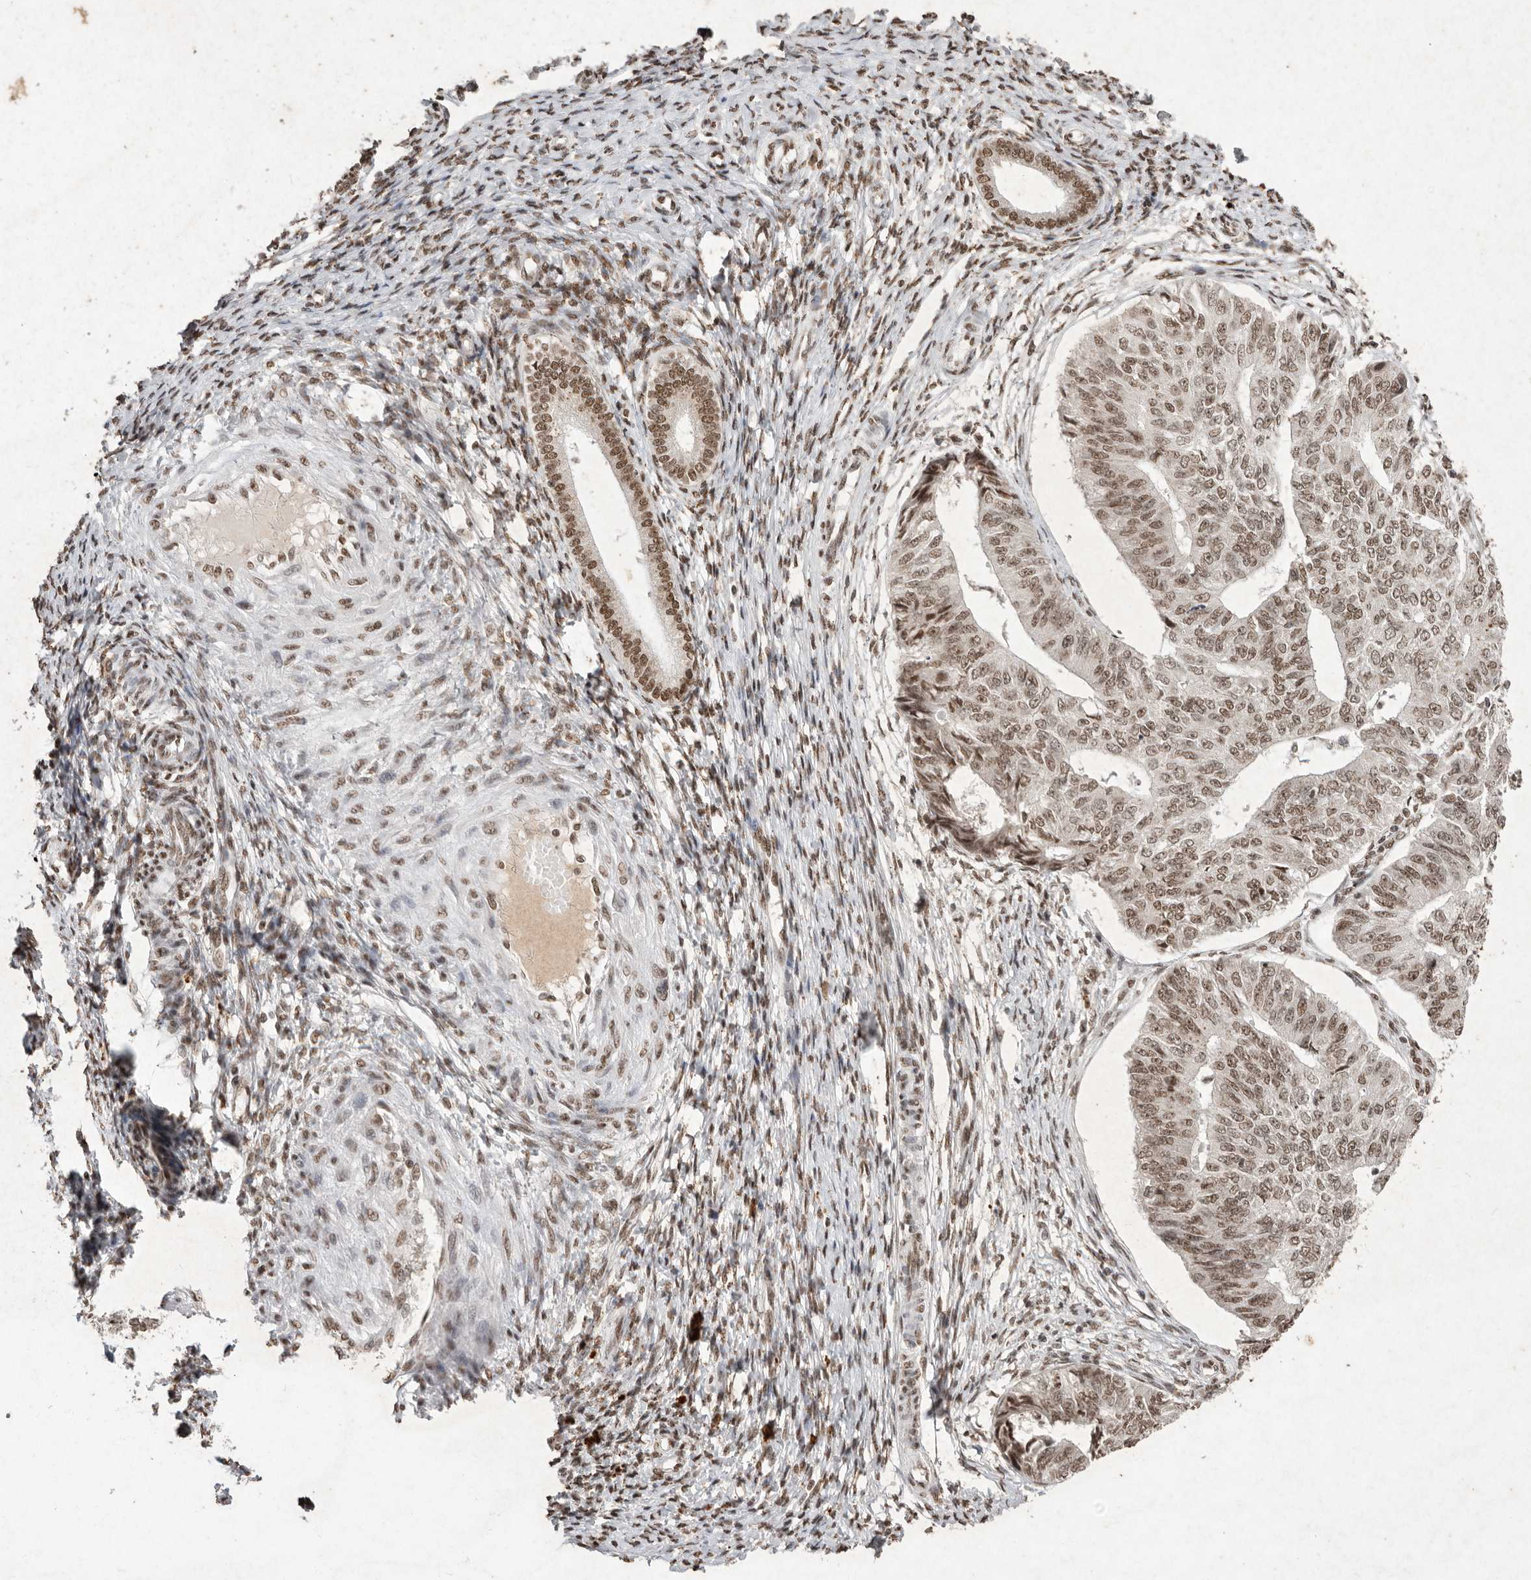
{"staining": {"intensity": "moderate", "quantity": ">75%", "location": "nuclear"}, "tissue": "endometrial cancer", "cell_type": "Tumor cells", "image_type": "cancer", "snomed": [{"axis": "morphology", "description": "Adenocarcinoma, NOS"}, {"axis": "topography", "description": "Endometrium"}], "caption": "Brown immunohistochemical staining in human endometrial cancer exhibits moderate nuclear expression in approximately >75% of tumor cells. (DAB (3,3'-diaminobenzidine) IHC, brown staining for protein, blue staining for nuclei).", "gene": "NKX3-2", "patient": {"sex": "female", "age": 32}}